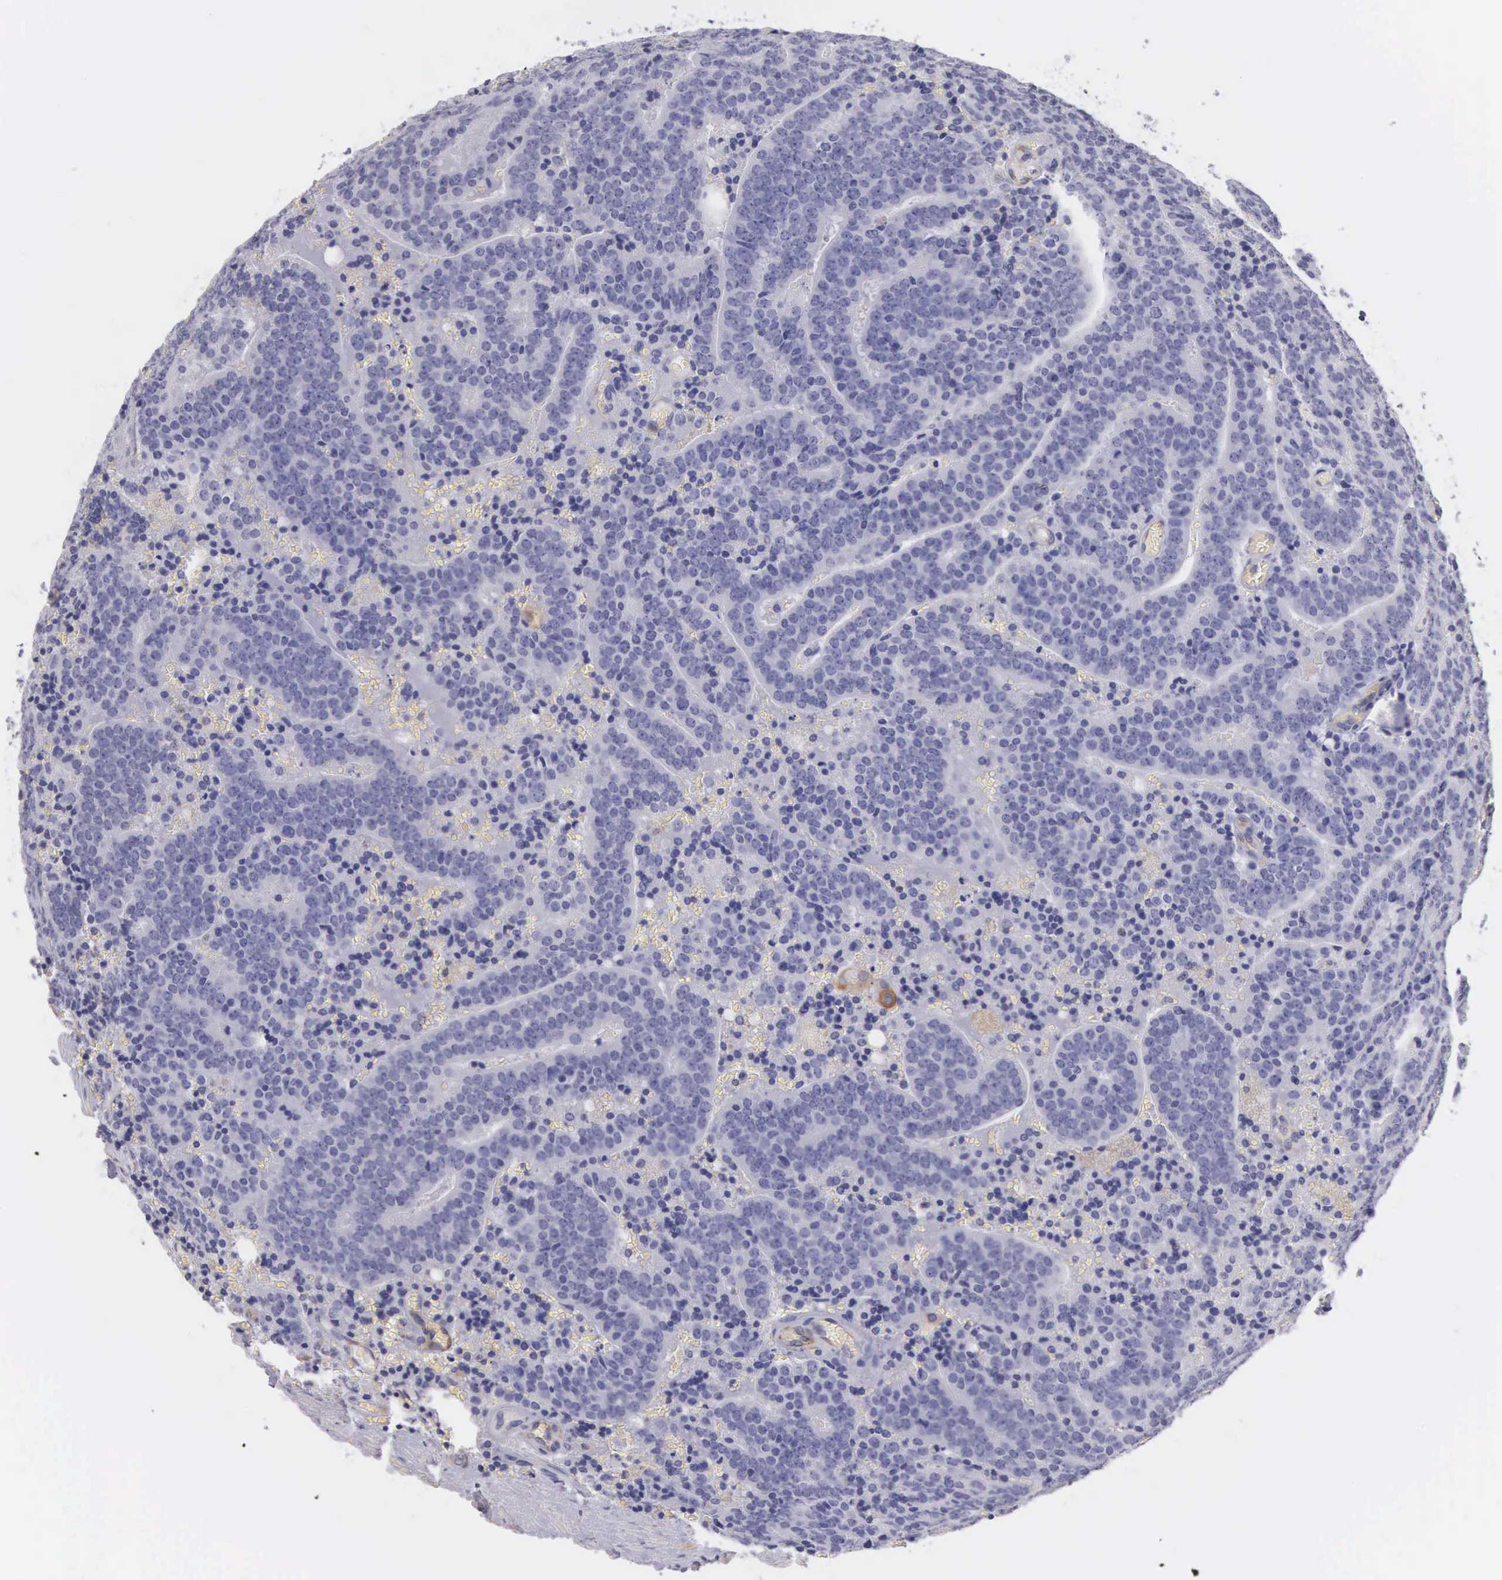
{"staining": {"intensity": "negative", "quantity": "none", "location": "none"}, "tissue": "prostate cancer", "cell_type": "Tumor cells", "image_type": "cancer", "snomed": [{"axis": "morphology", "description": "Adenocarcinoma, Medium grade"}, {"axis": "topography", "description": "Prostate"}], "caption": "Immunohistochemistry photomicrograph of human prostate cancer (medium-grade adenocarcinoma) stained for a protein (brown), which reveals no staining in tumor cells. The staining is performed using DAB brown chromogen with nuclei counter-stained in using hematoxylin.", "gene": "OSBPL3", "patient": {"sex": "male", "age": 65}}